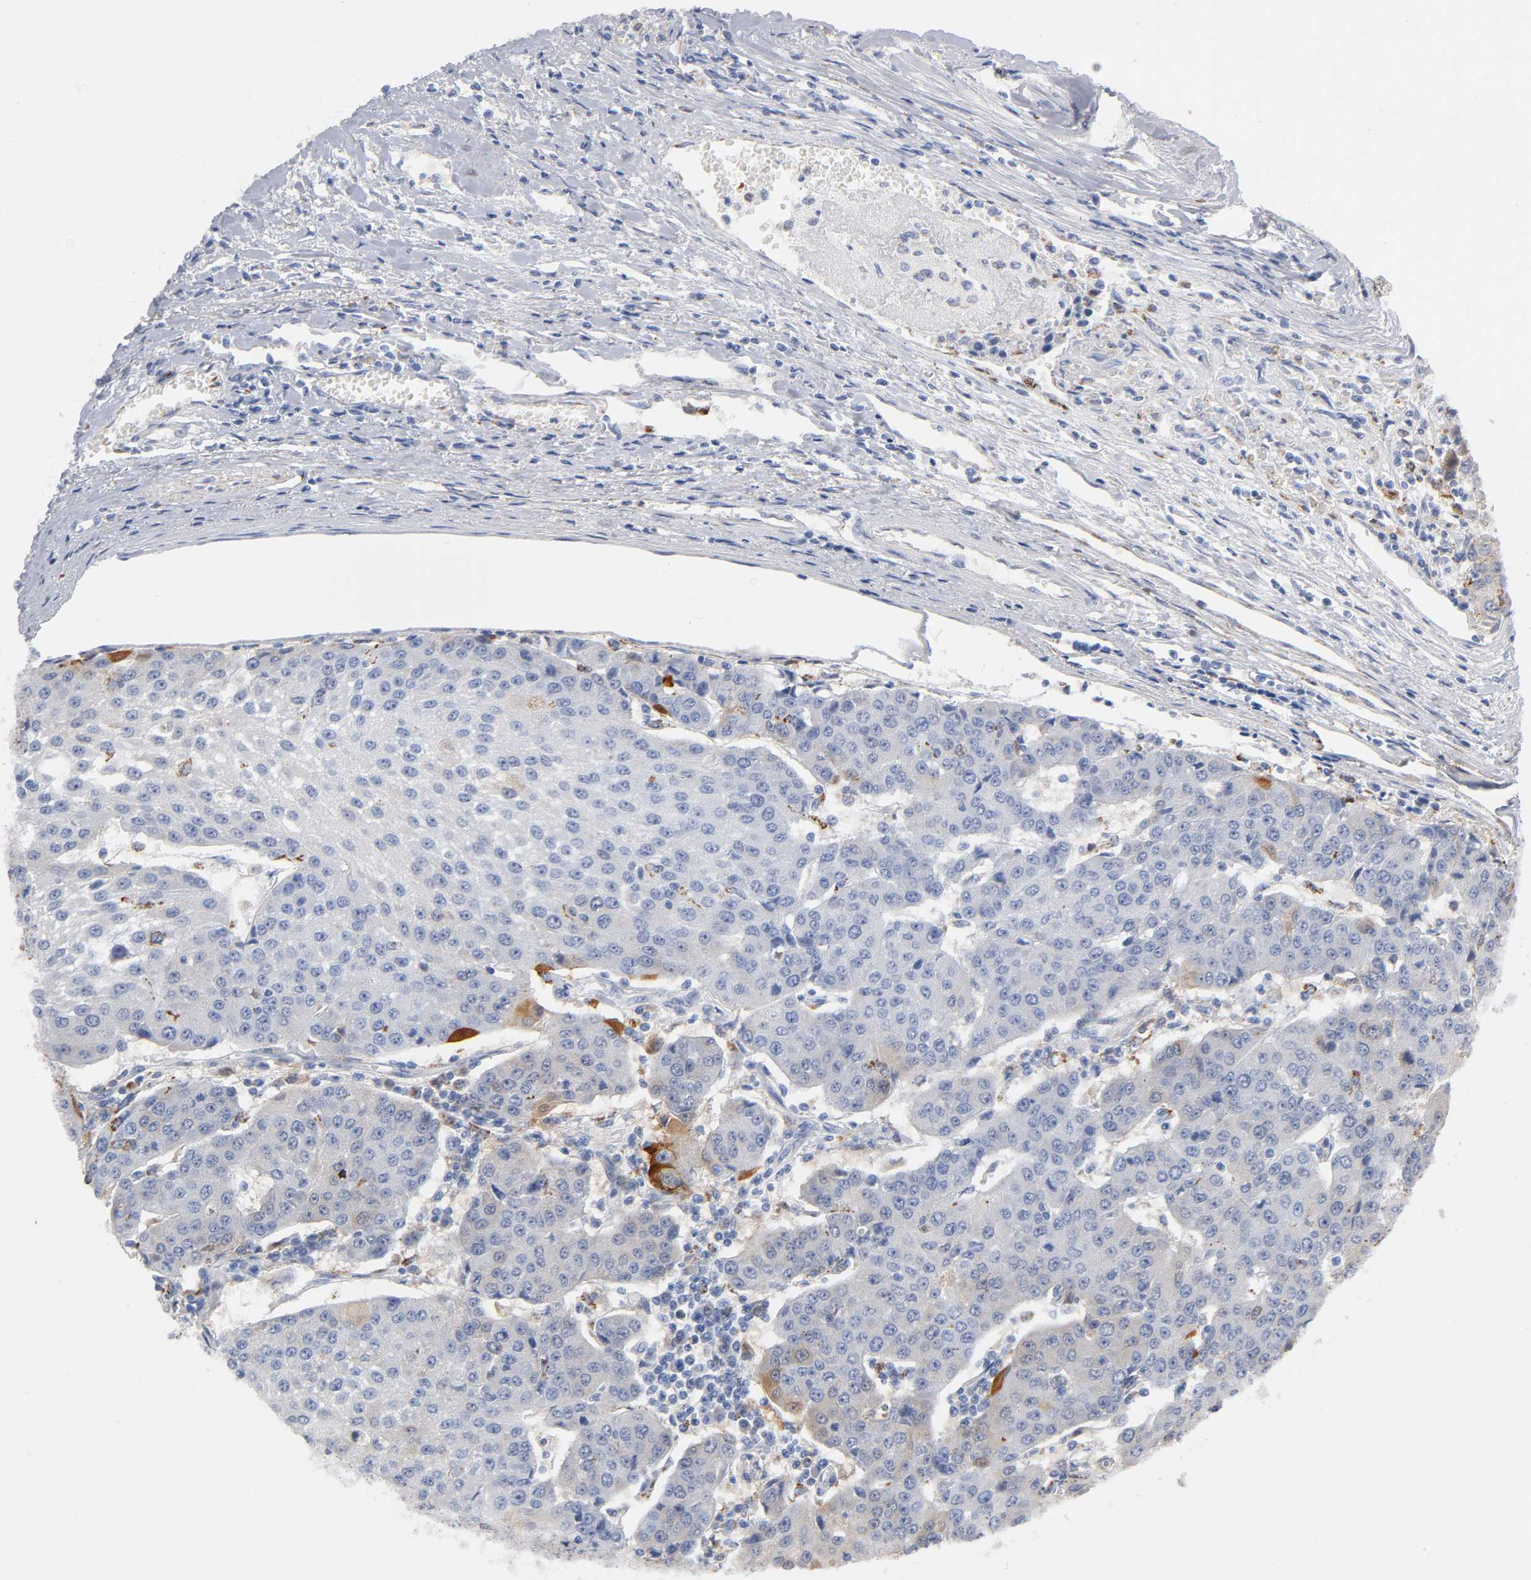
{"staining": {"intensity": "moderate", "quantity": "<25%", "location": "cytoplasmic/membranous"}, "tissue": "urothelial cancer", "cell_type": "Tumor cells", "image_type": "cancer", "snomed": [{"axis": "morphology", "description": "Urothelial carcinoma, High grade"}, {"axis": "topography", "description": "Urinary bladder"}], "caption": "Immunohistochemical staining of human urothelial cancer exhibits moderate cytoplasmic/membranous protein positivity in approximately <25% of tumor cells.", "gene": "ISG15", "patient": {"sex": "female", "age": 85}}